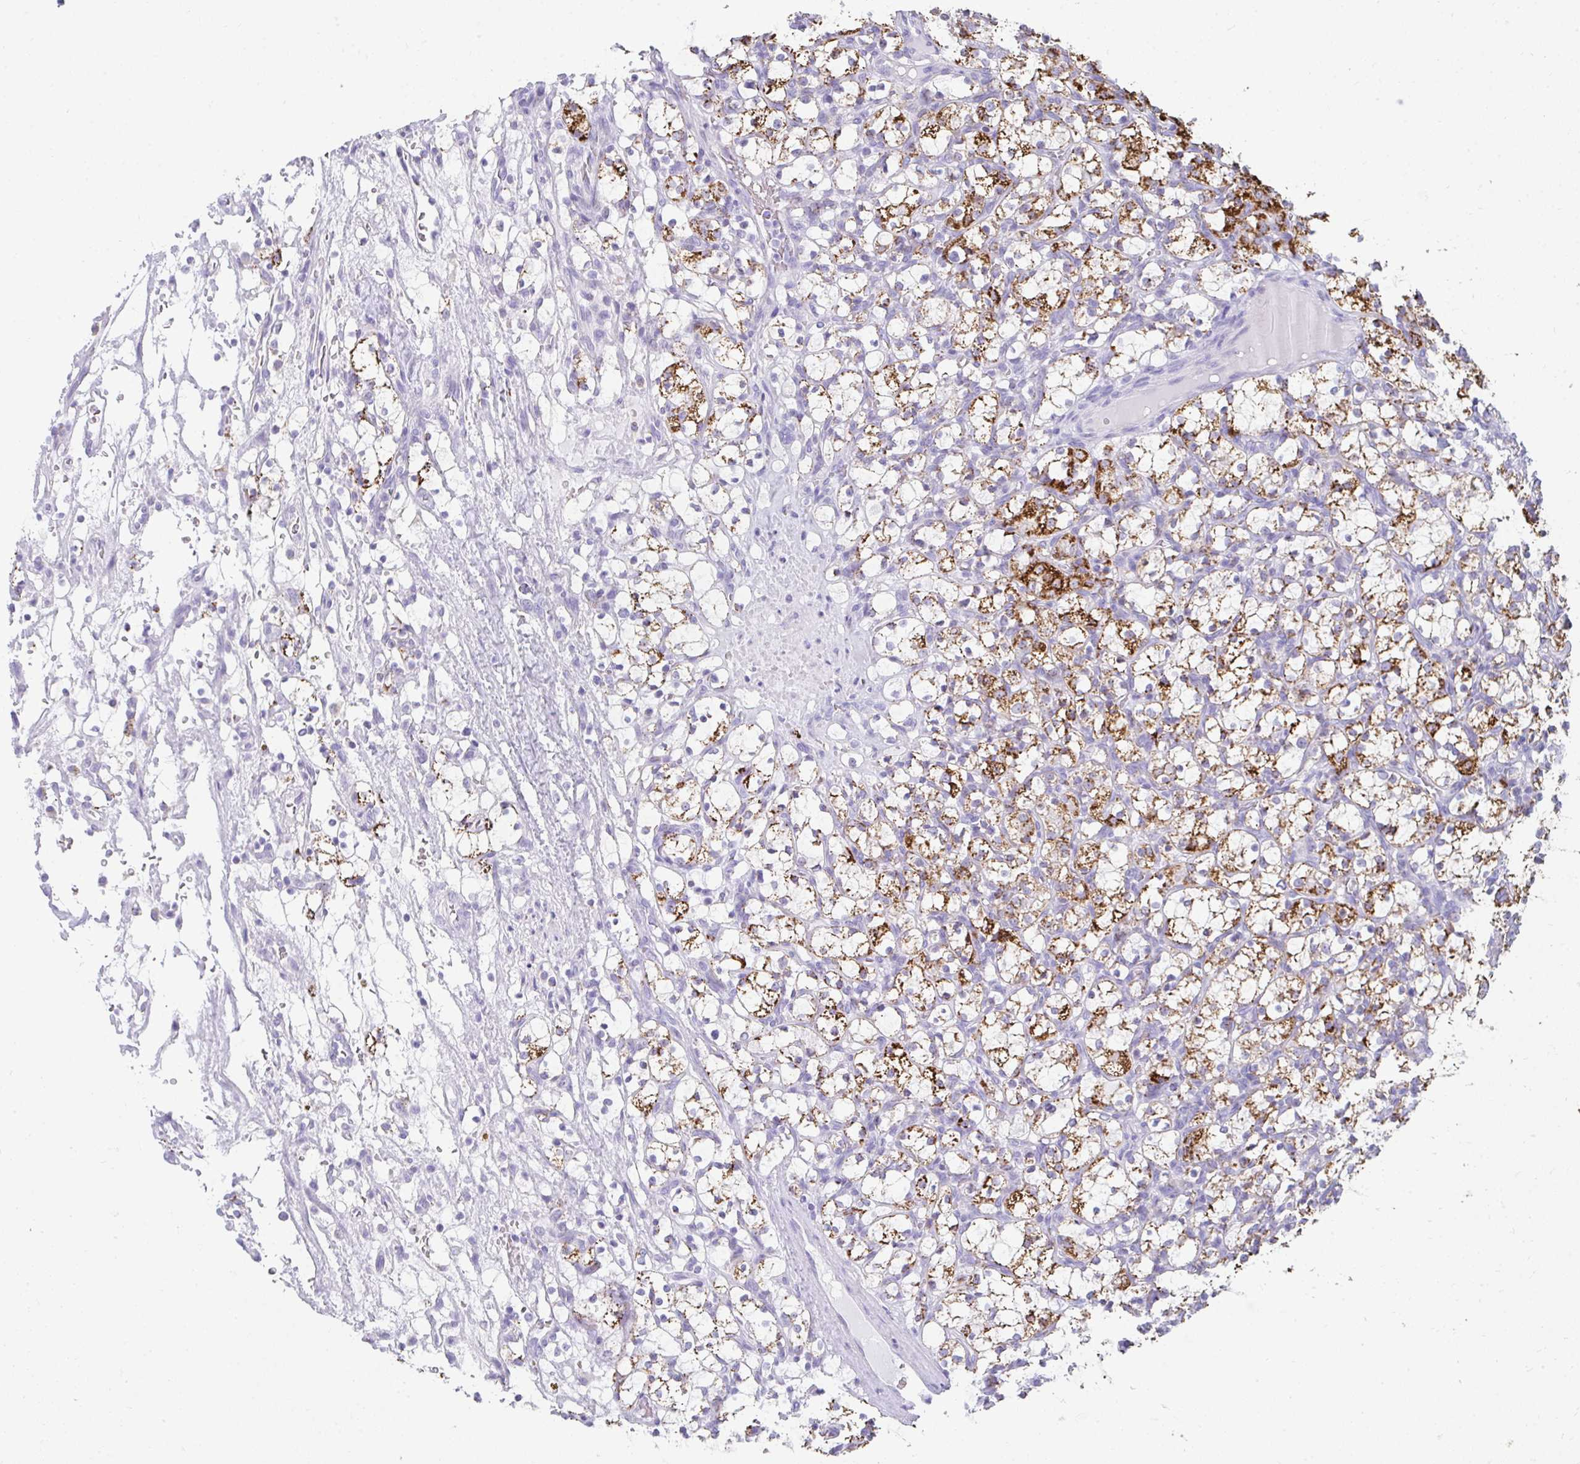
{"staining": {"intensity": "strong", "quantity": "<25%", "location": "cytoplasmic/membranous"}, "tissue": "renal cancer", "cell_type": "Tumor cells", "image_type": "cancer", "snomed": [{"axis": "morphology", "description": "Adenocarcinoma, NOS"}, {"axis": "topography", "description": "Kidney"}], "caption": "Protein expression analysis of adenocarcinoma (renal) shows strong cytoplasmic/membranous expression in about <25% of tumor cells.", "gene": "RLF", "patient": {"sex": "female", "age": 69}}